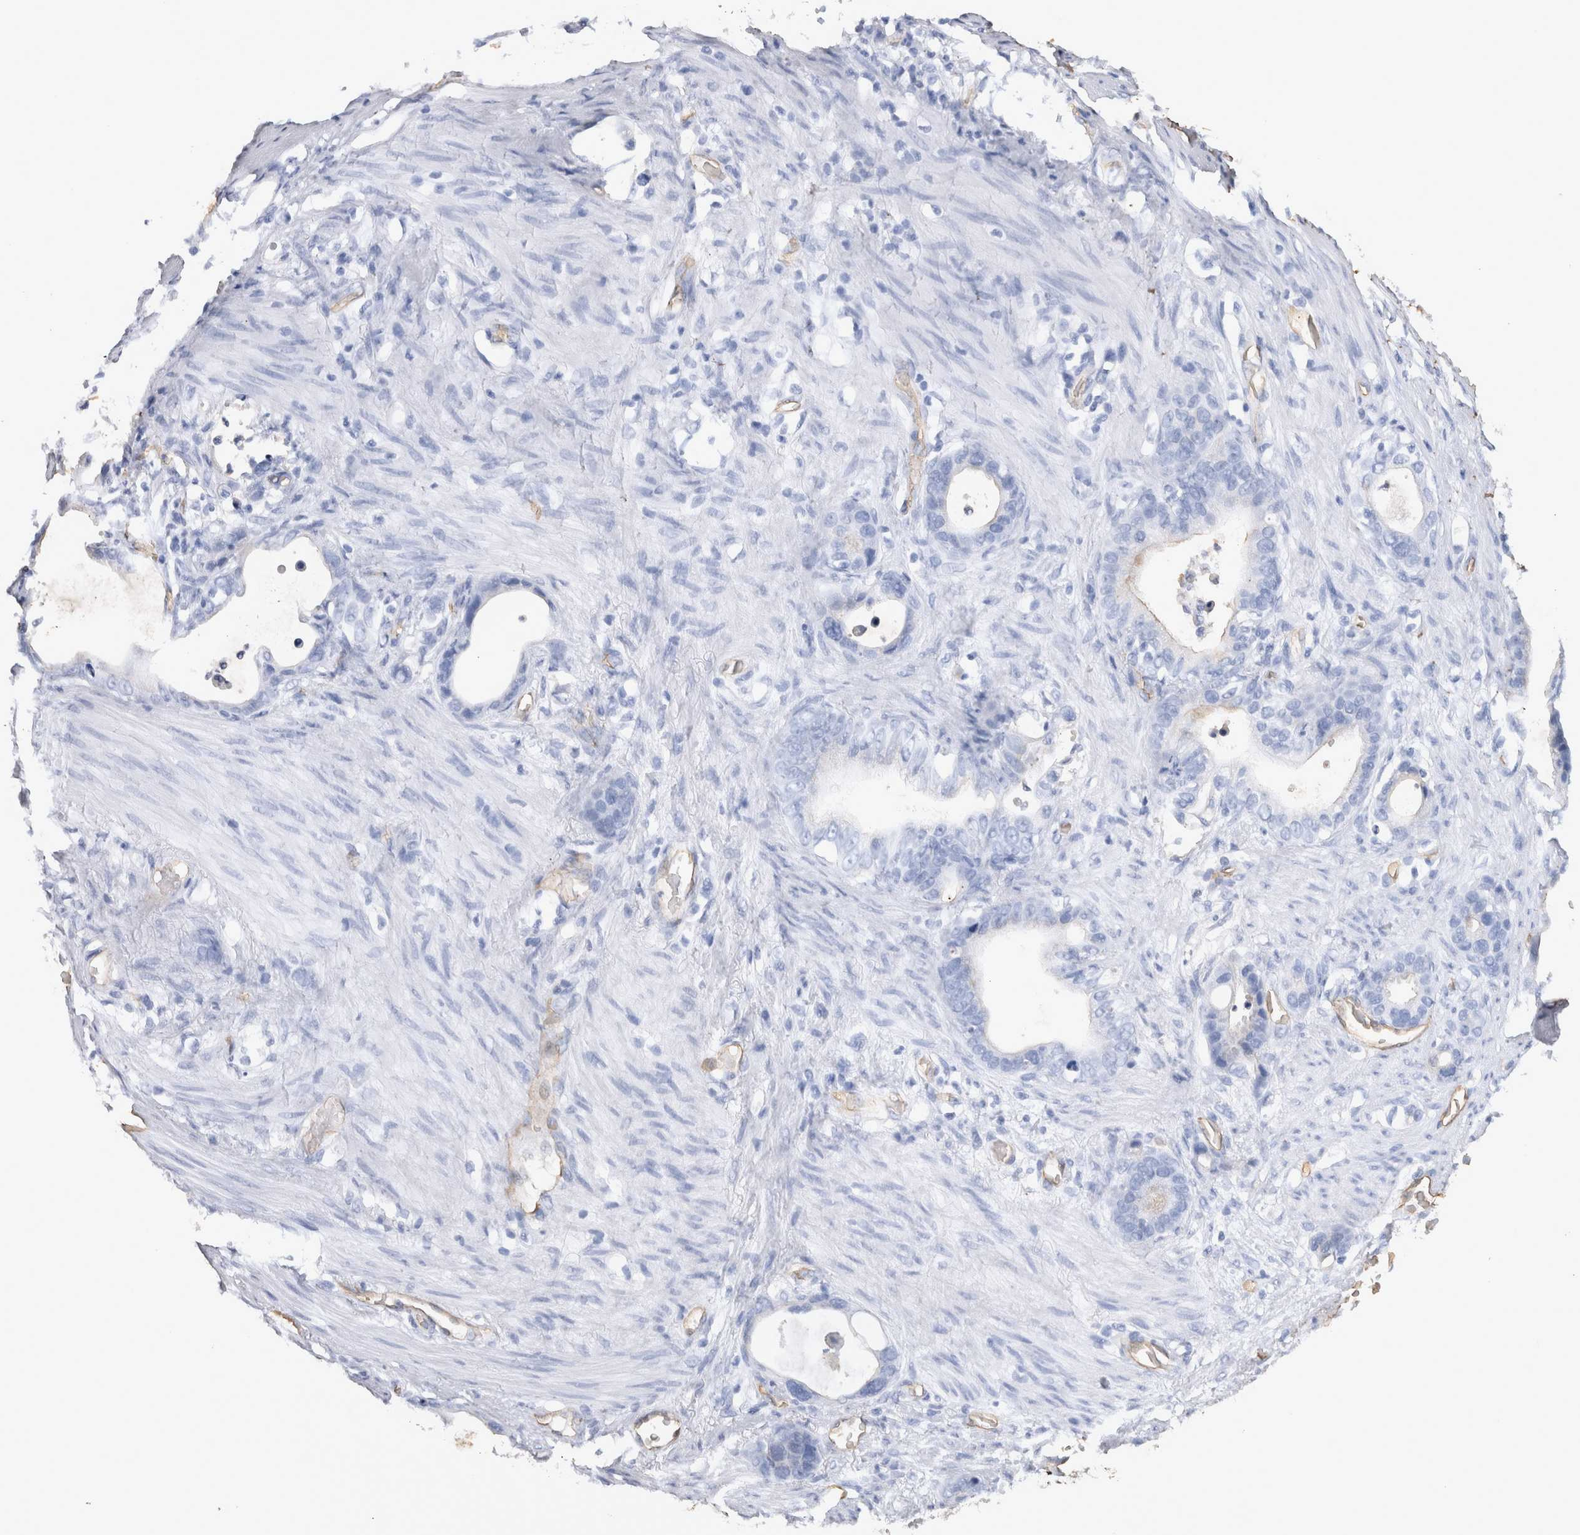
{"staining": {"intensity": "negative", "quantity": "none", "location": "none"}, "tissue": "stomach cancer", "cell_type": "Tumor cells", "image_type": "cancer", "snomed": [{"axis": "morphology", "description": "Adenocarcinoma, NOS"}, {"axis": "topography", "description": "Stomach"}], "caption": "DAB immunohistochemical staining of human stomach cancer shows no significant expression in tumor cells.", "gene": "IL17RC", "patient": {"sex": "female", "age": 75}}